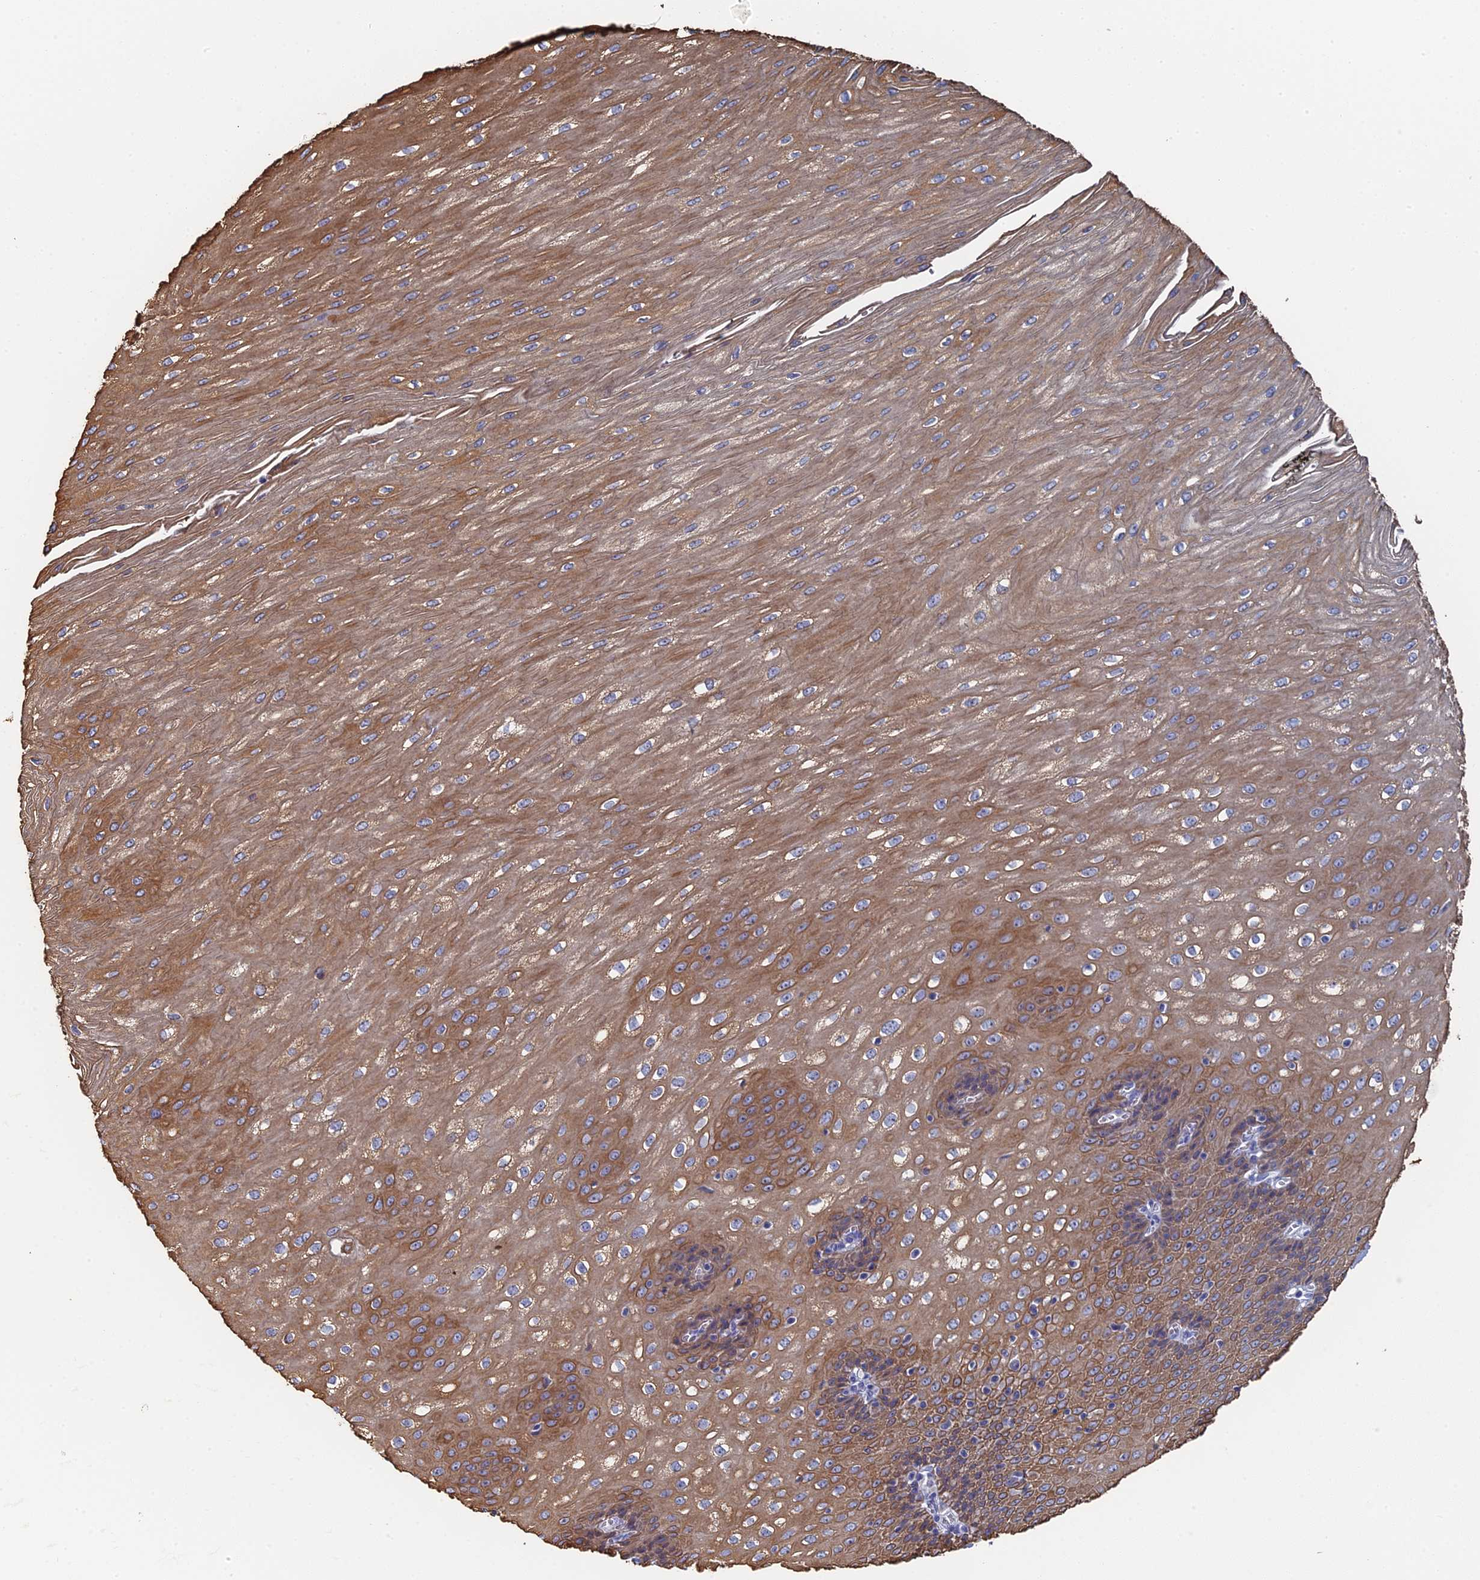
{"staining": {"intensity": "moderate", "quantity": ">75%", "location": "cytoplasmic/membranous"}, "tissue": "esophagus", "cell_type": "Squamous epithelial cells", "image_type": "normal", "snomed": [{"axis": "morphology", "description": "Normal tissue, NOS"}, {"axis": "topography", "description": "Esophagus"}], "caption": "IHC photomicrograph of unremarkable human esophagus stained for a protein (brown), which demonstrates medium levels of moderate cytoplasmic/membranous staining in about >75% of squamous epithelial cells.", "gene": "SRFBP1", "patient": {"sex": "male", "age": 60}}